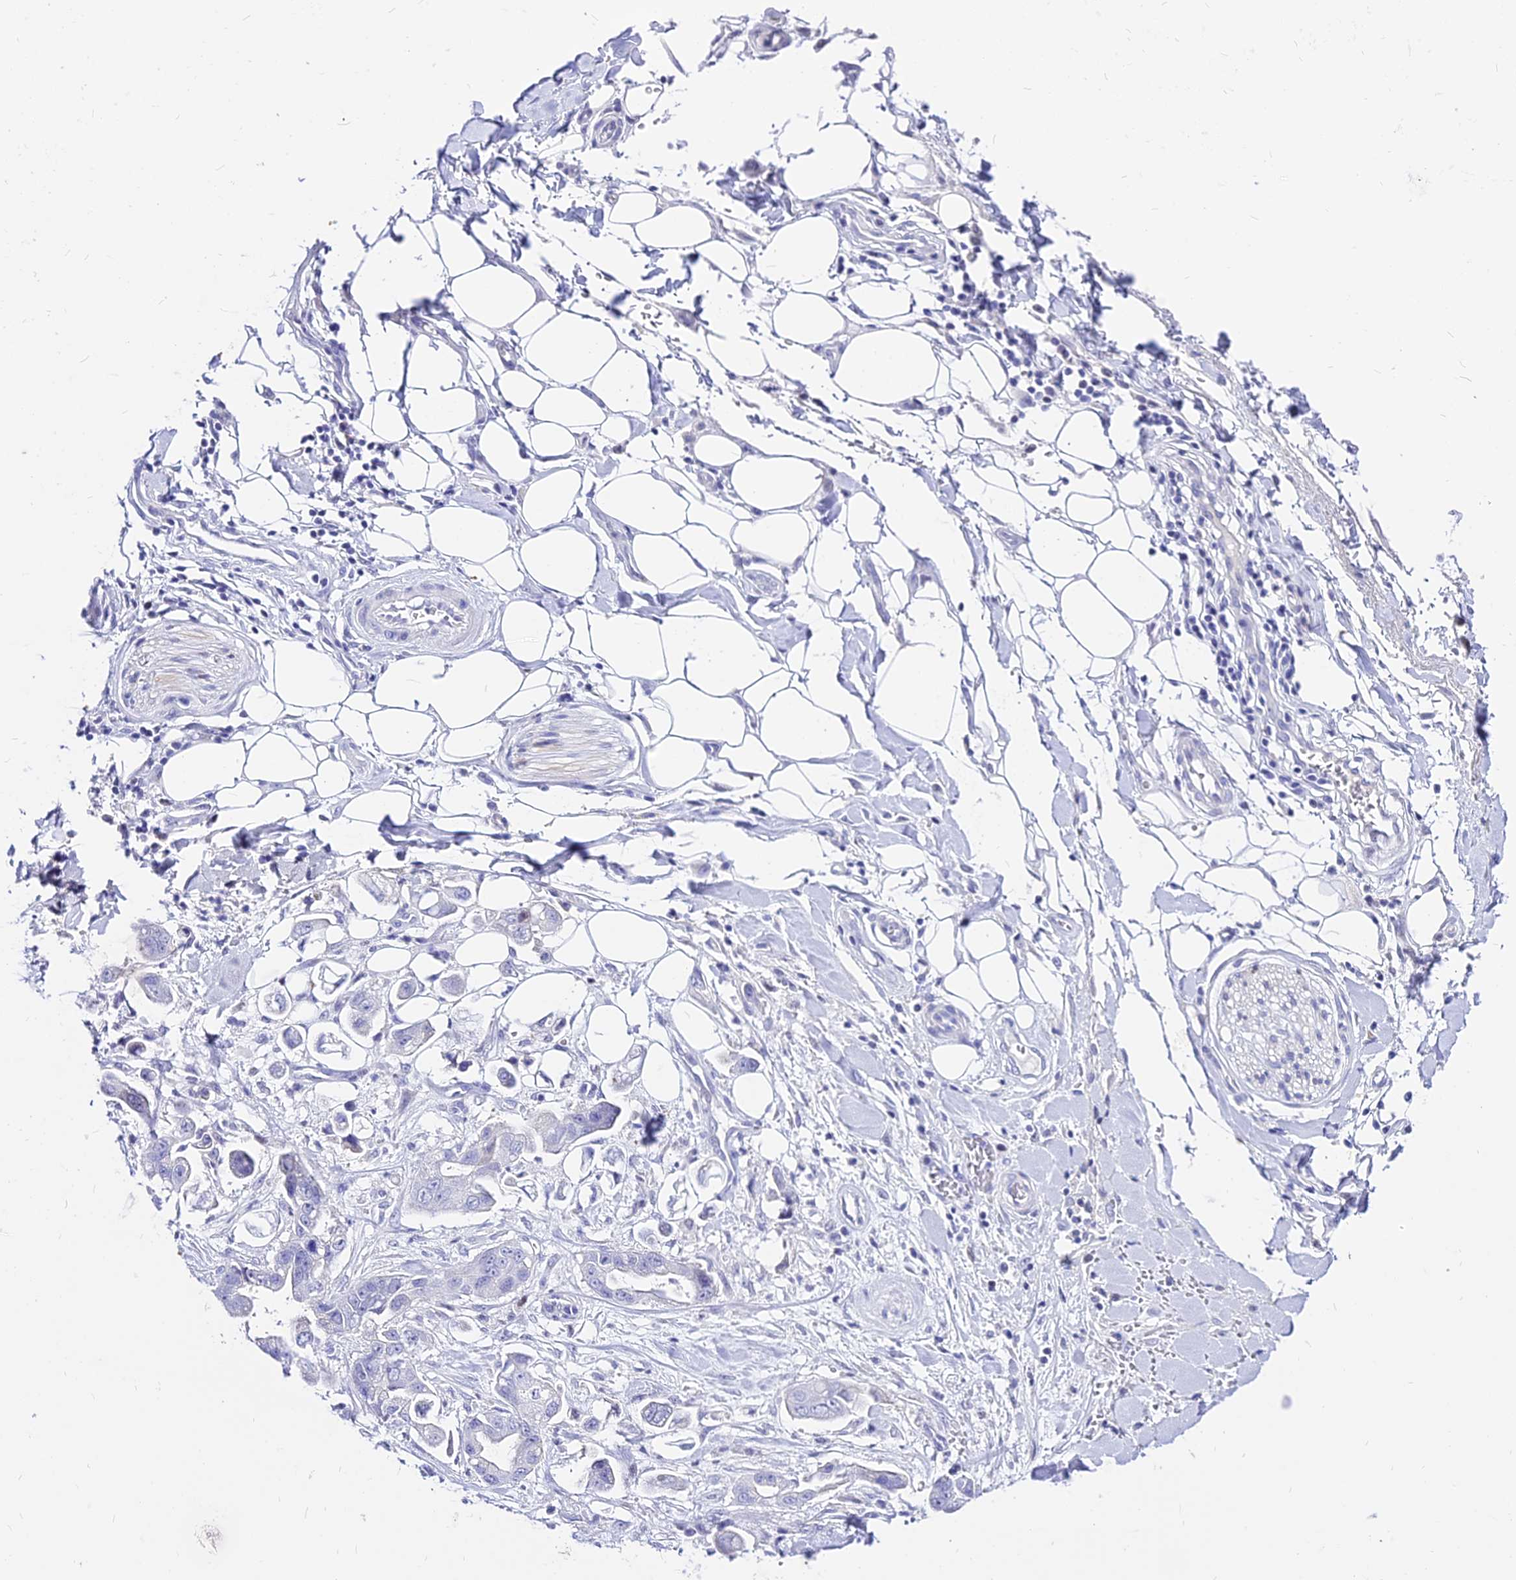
{"staining": {"intensity": "negative", "quantity": "none", "location": "none"}, "tissue": "stomach cancer", "cell_type": "Tumor cells", "image_type": "cancer", "snomed": [{"axis": "morphology", "description": "Adenocarcinoma, NOS"}, {"axis": "topography", "description": "Stomach"}], "caption": "Immunohistochemical staining of human stomach adenocarcinoma demonstrates no significant expression in tumor cells. (IHC, brightfield microscopy, high magnification).", "gene": "CARD18", "patient": {"sex": "male", "age": 62}}